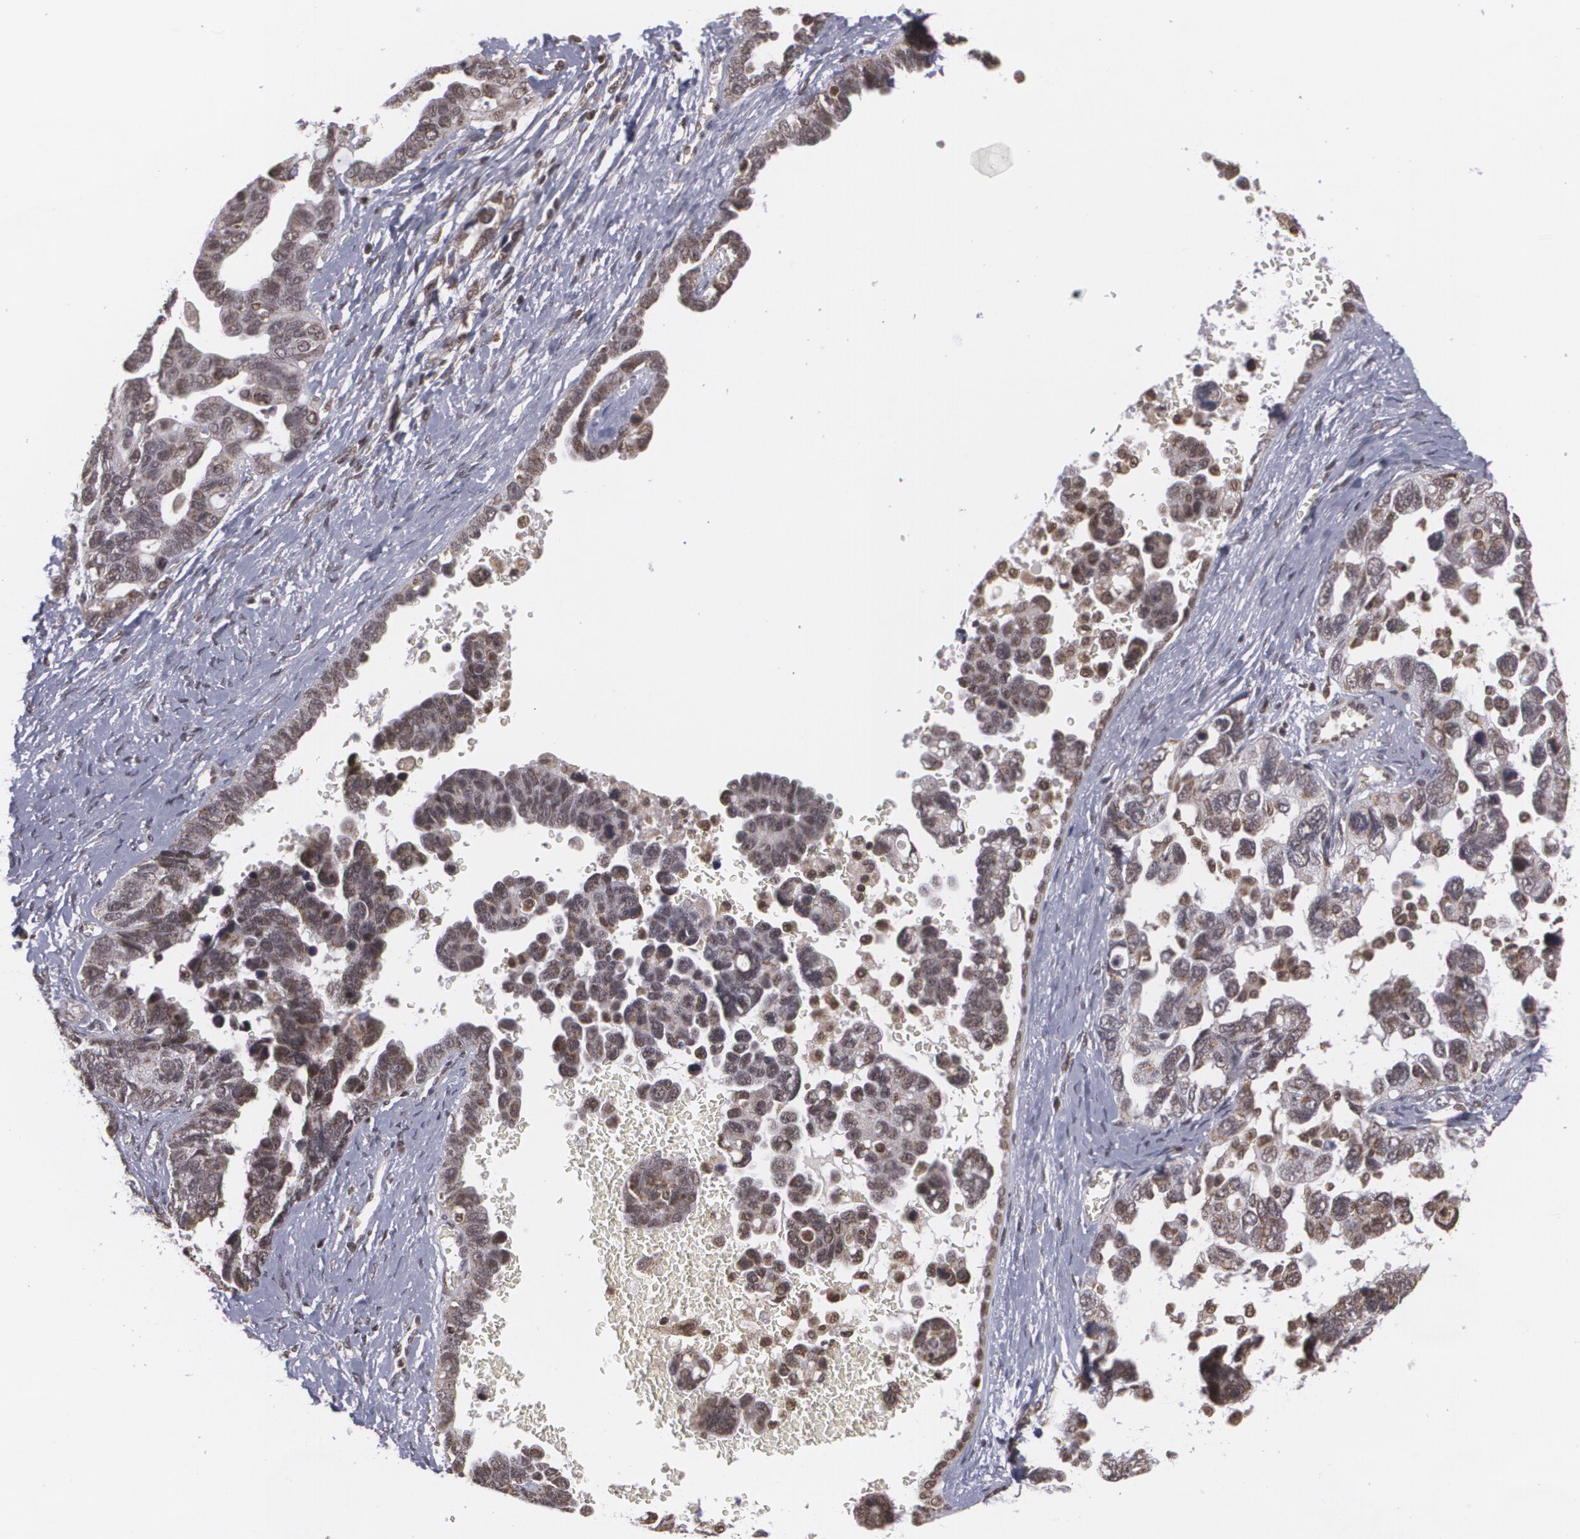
{"staining": {"intensity": "moderate", "quantity": ">75%", "location": "nuclear"}, "tissue": "ovarian cancer", "cell_type": "Tumor cells", "image_type": "cancer", "snomed": [{"axis": "morphology", "description": "Cystadenocarcinoma, serous, NOS"}, {"axis": "topography", "description": "Ovary"}], "caption": "This micrograph shows ovarian cancer (serous cystadenocarcinoma) stained with immunohistochemistry to label a protein in brown. The nuclear of tumor cells show moderate positivity for the protein. Nuclei are counter-stained blue.", "gene": "MXD1", "patient": {"sex": "female", "age": 69}}